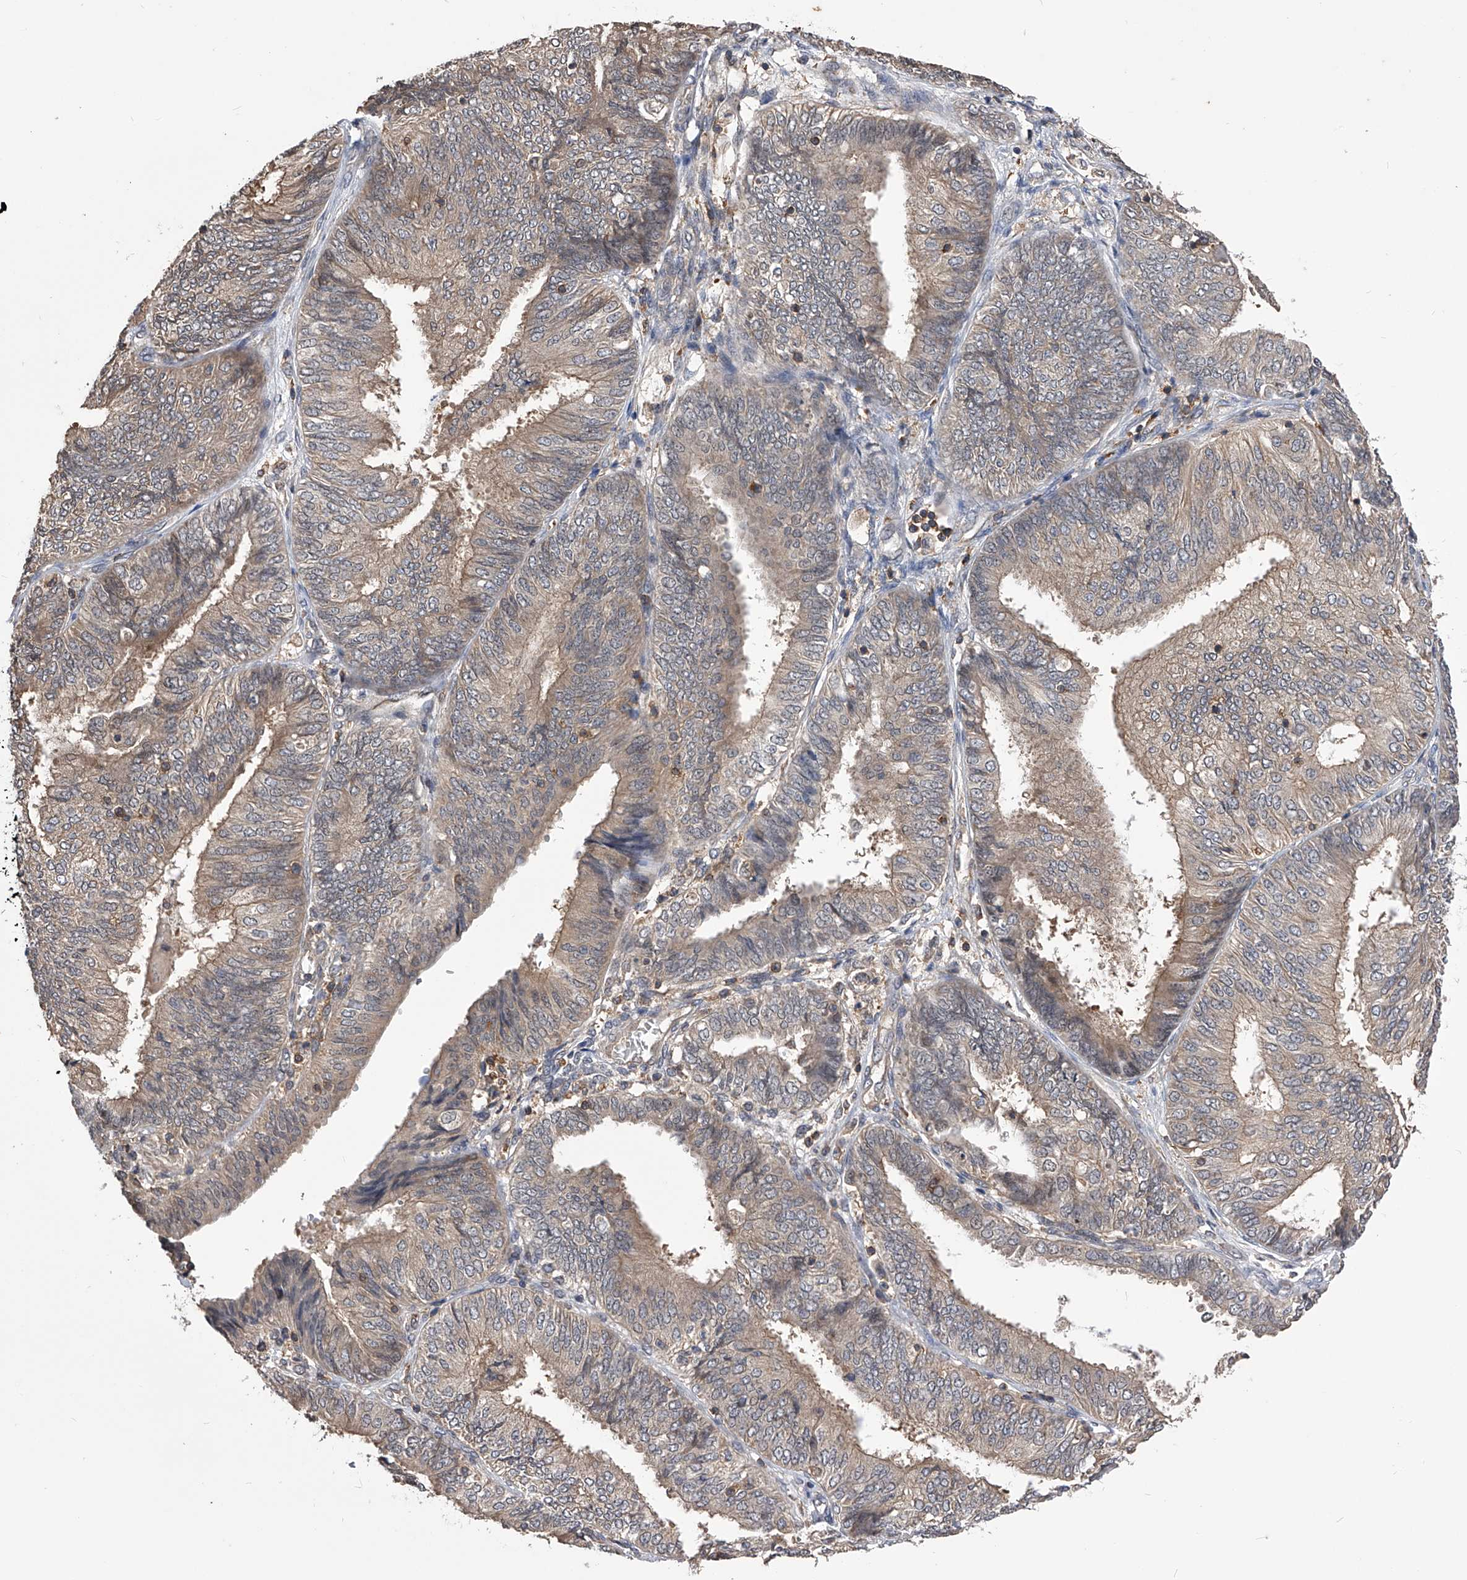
{"staining": {"intensity": "weak", "quantity": ">75%", "location": "cytoplasmic/membranous"}, "tissue": "endometrial cancer", "cell_type": "Tumor cells", "image_type": "cancer", "snomed": [{"axis": "morphology", "description": "Adenocarcinoma, NOS"}, {"axis": "topography", "description": "Endometrium"}], "caption": "Protein staining shows weak cytoplasmic/membranous expression in about >75% of tumor cells in adenocarcinoma (endometrial).", "gene": "PAN3", "patient": {"sex": "female", "age": 58}}